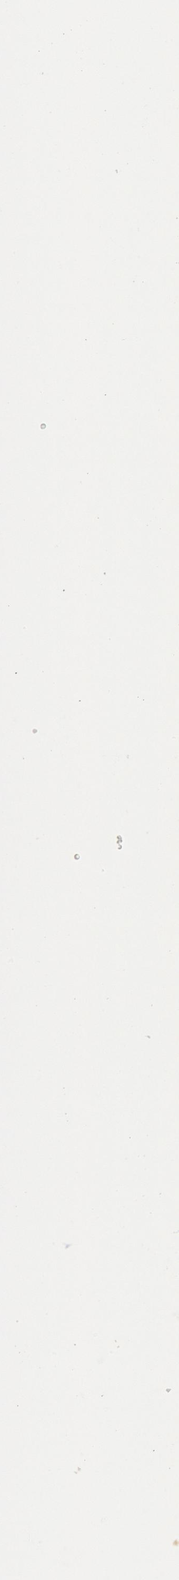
{"staining": {"intensity": "negative", "quantity": "none", "location": "none"}, "tissue": "ovarian cancer", "cell_type": "Tumor cells", "image_type": "cancer", "snomed": [{"axis": "morphology", "description": "Carcinoma, endometroid"}, {"axis": "topography", "description": "Ovary"}], "caption": "Image shows no significant protein expression in tumor cells of endometroid carcinoma (ovarian).", "gene": "CDH13", "patient": {"sex": "female", "age": 52}}